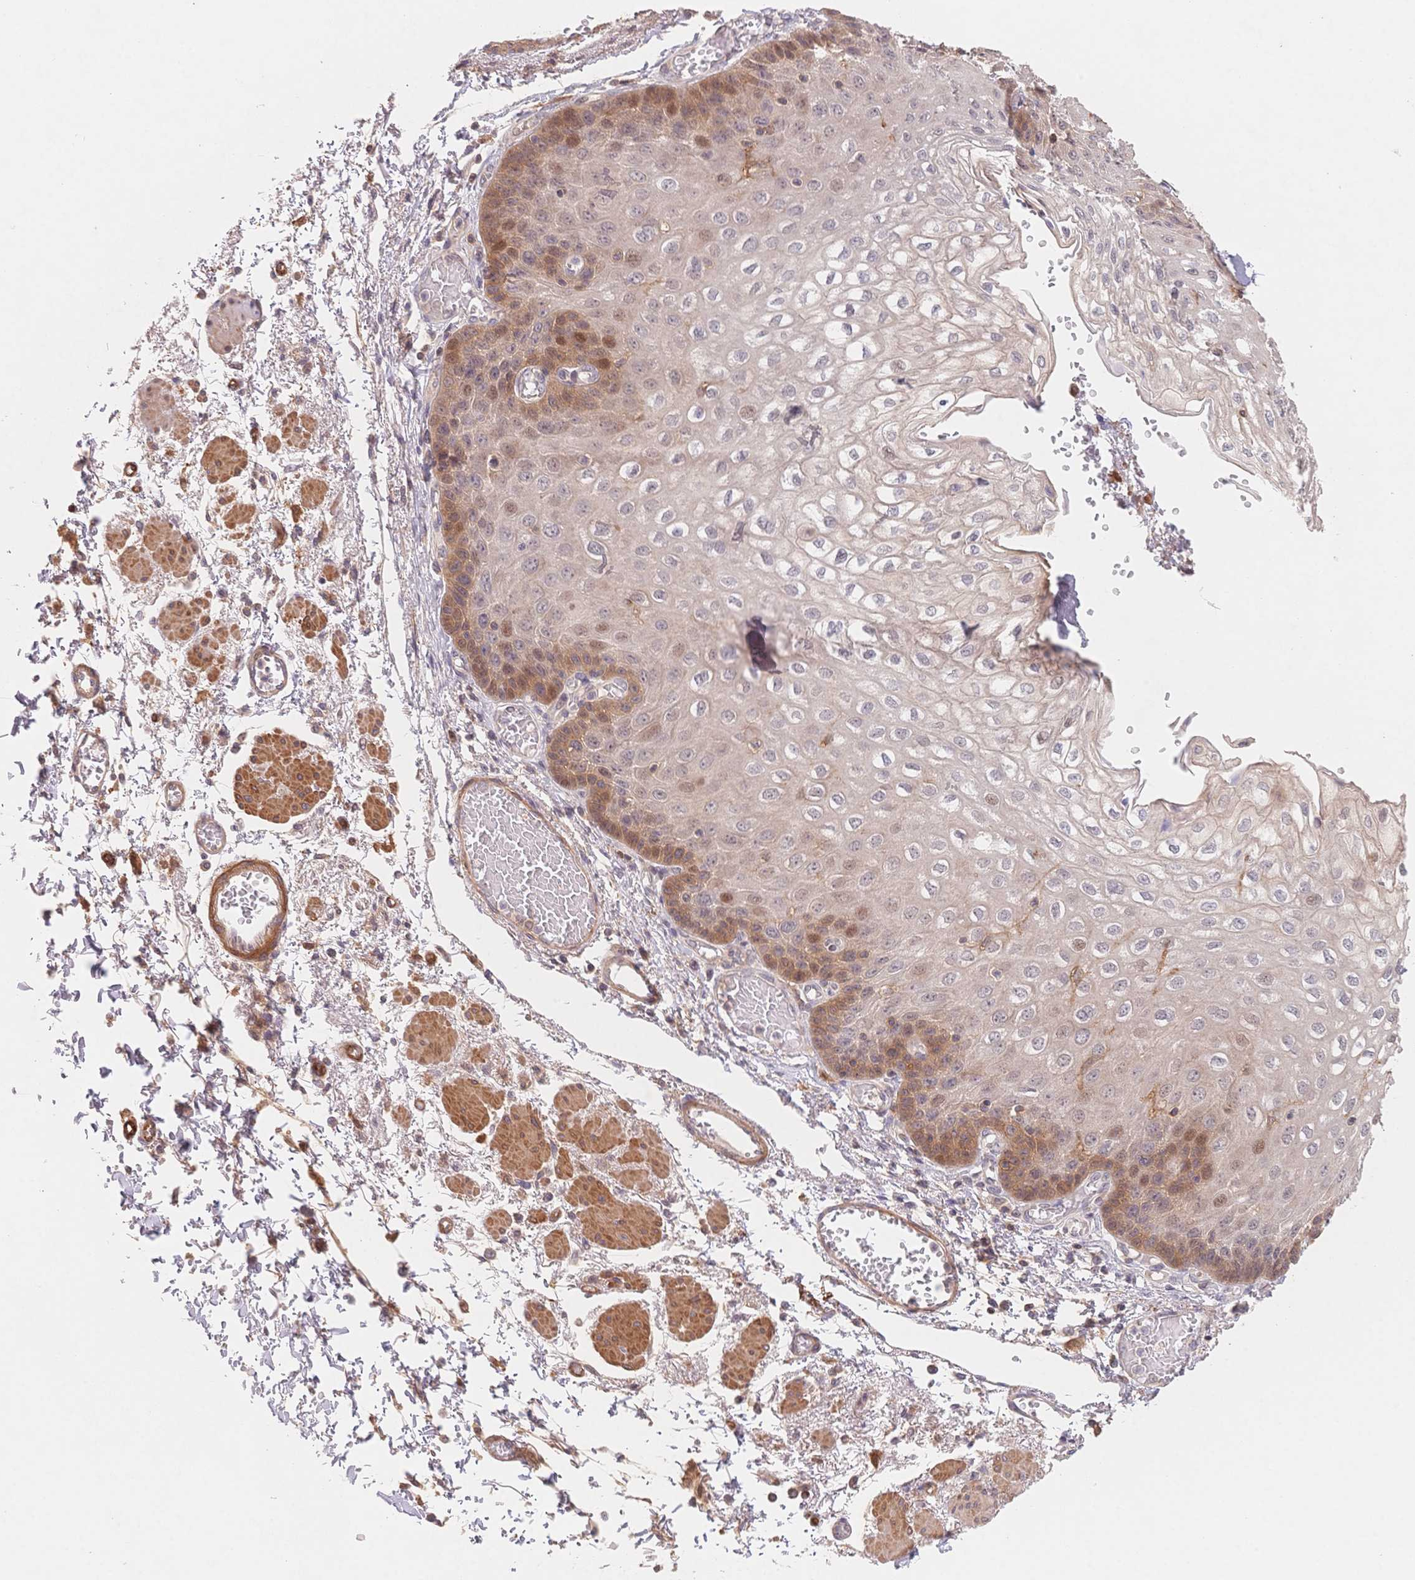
{"staining": {"intensity": "moderate", "quantity": "<25%", "location": "cytoplasmic/membranous,nuclear"}, "tissue": "esophagus", "cell_type": "Squamous epithelial cells", "image_type": "normal", "snomed": [{"axis": "morphology", "description": "Normal tissue, NOS"}, {"axis": "morphology", "description": "Adenocarcinoma, NOS"}, {"axis": "topography", "description": "Esophagus"}], "caption": "Normal esophagus reveals moderate cytoplasmic/membranous,nuclear expression in approximately <25% of squamous epithelial cells.", "gene": "C12orf75", "patient": {"sex": "male", "age": 81}}